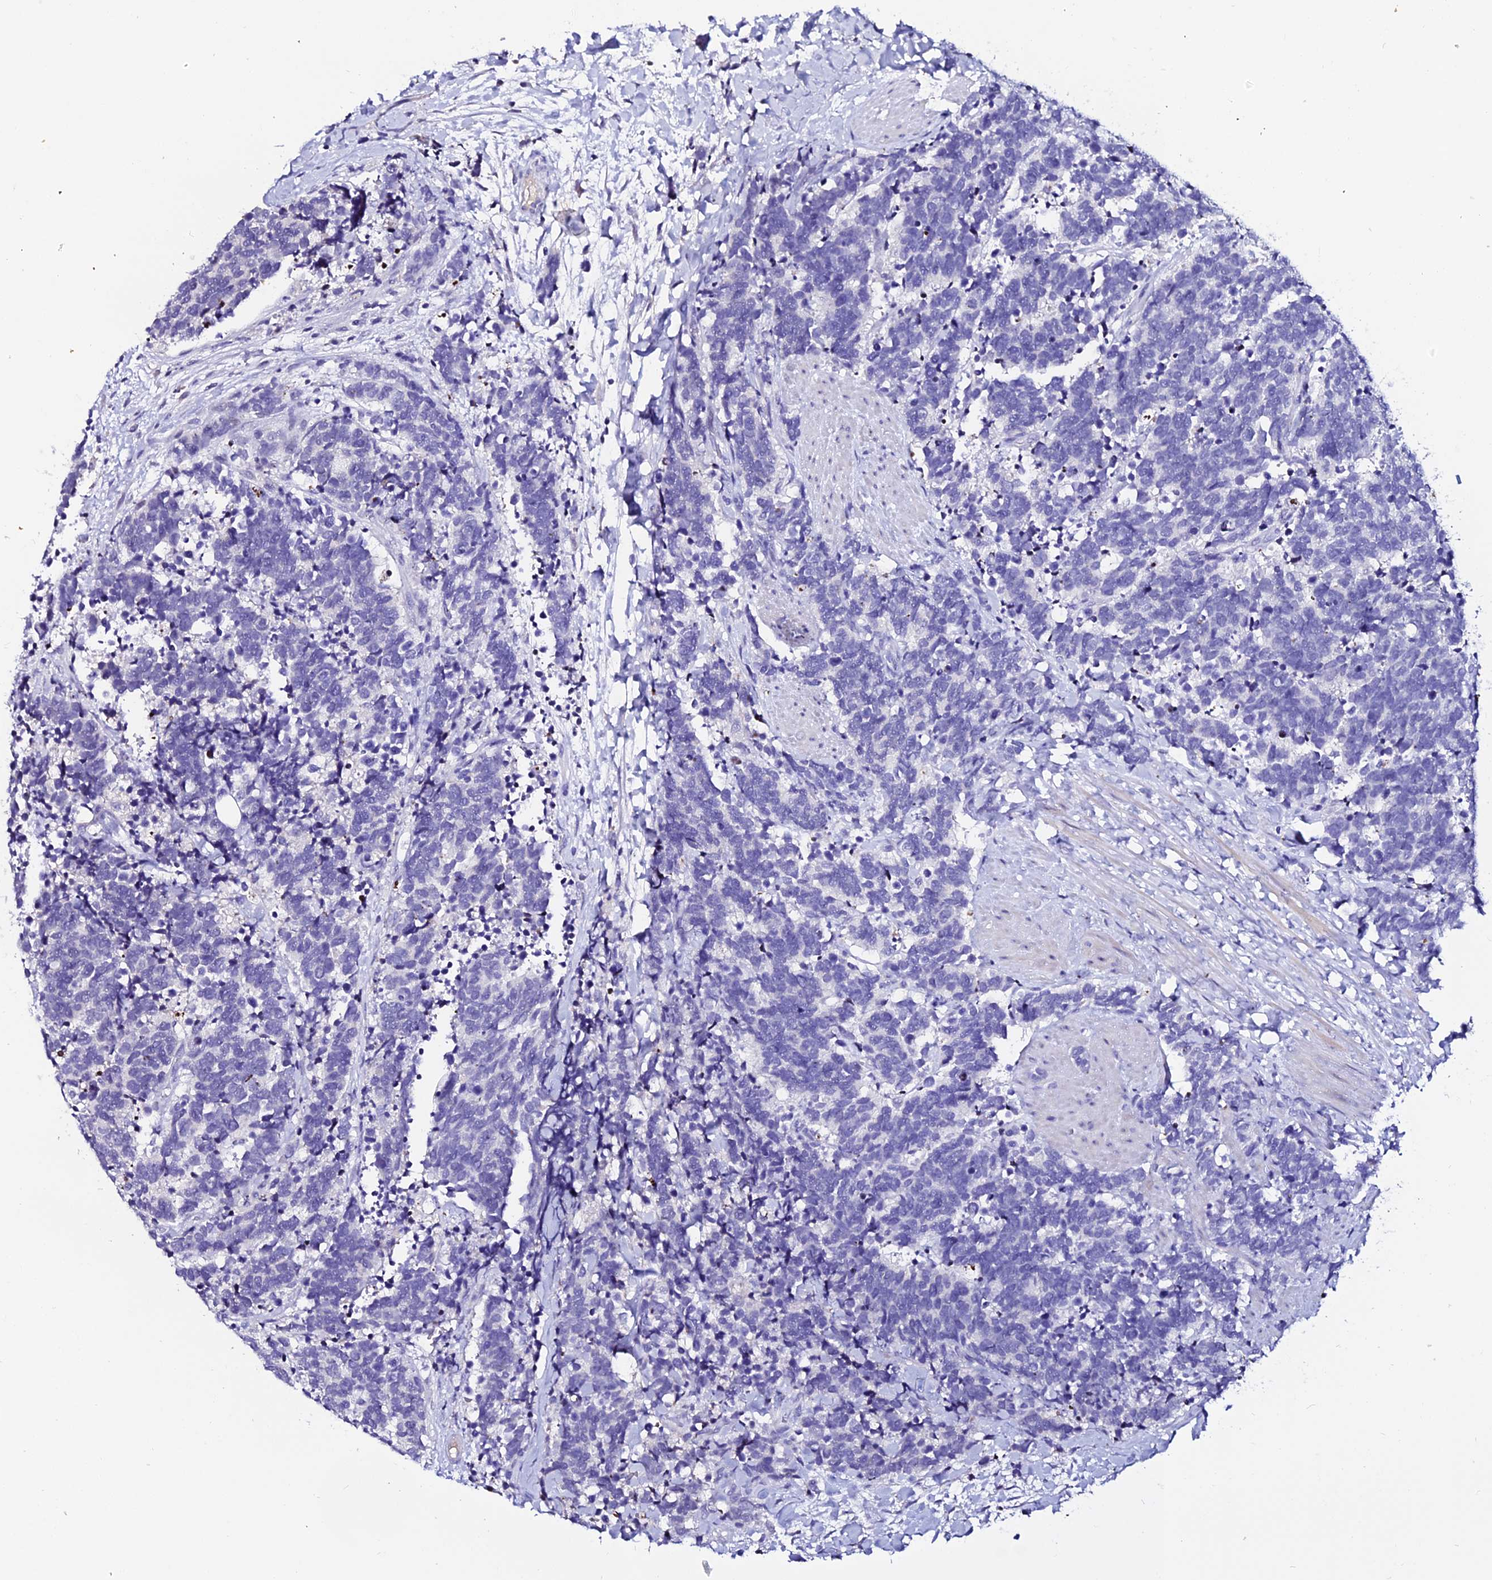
{"staining": {"intensity": "negative", "quantity": "none", "location": "none"}, "tissue": "carcinoid", "cell_type": "Tumor cells", "image_type": "cancer", "snomed": [{"axis": "morphology", "description": "Carcinoma, NOS"}, {"axis": "morphology", "description": "Carcinoid, malignant, NOS"}, {"axis": "topography", "description": "Prostate"}], "caption": "An immunohistochemistry histopathology image of carcinoid is shown. There is no staining in tumor cells of carcinoid. (IHC, brightfield microscopy, high magnification).", "gene": "DEFB132", "patient": {"sex": "male", "age": 57}}